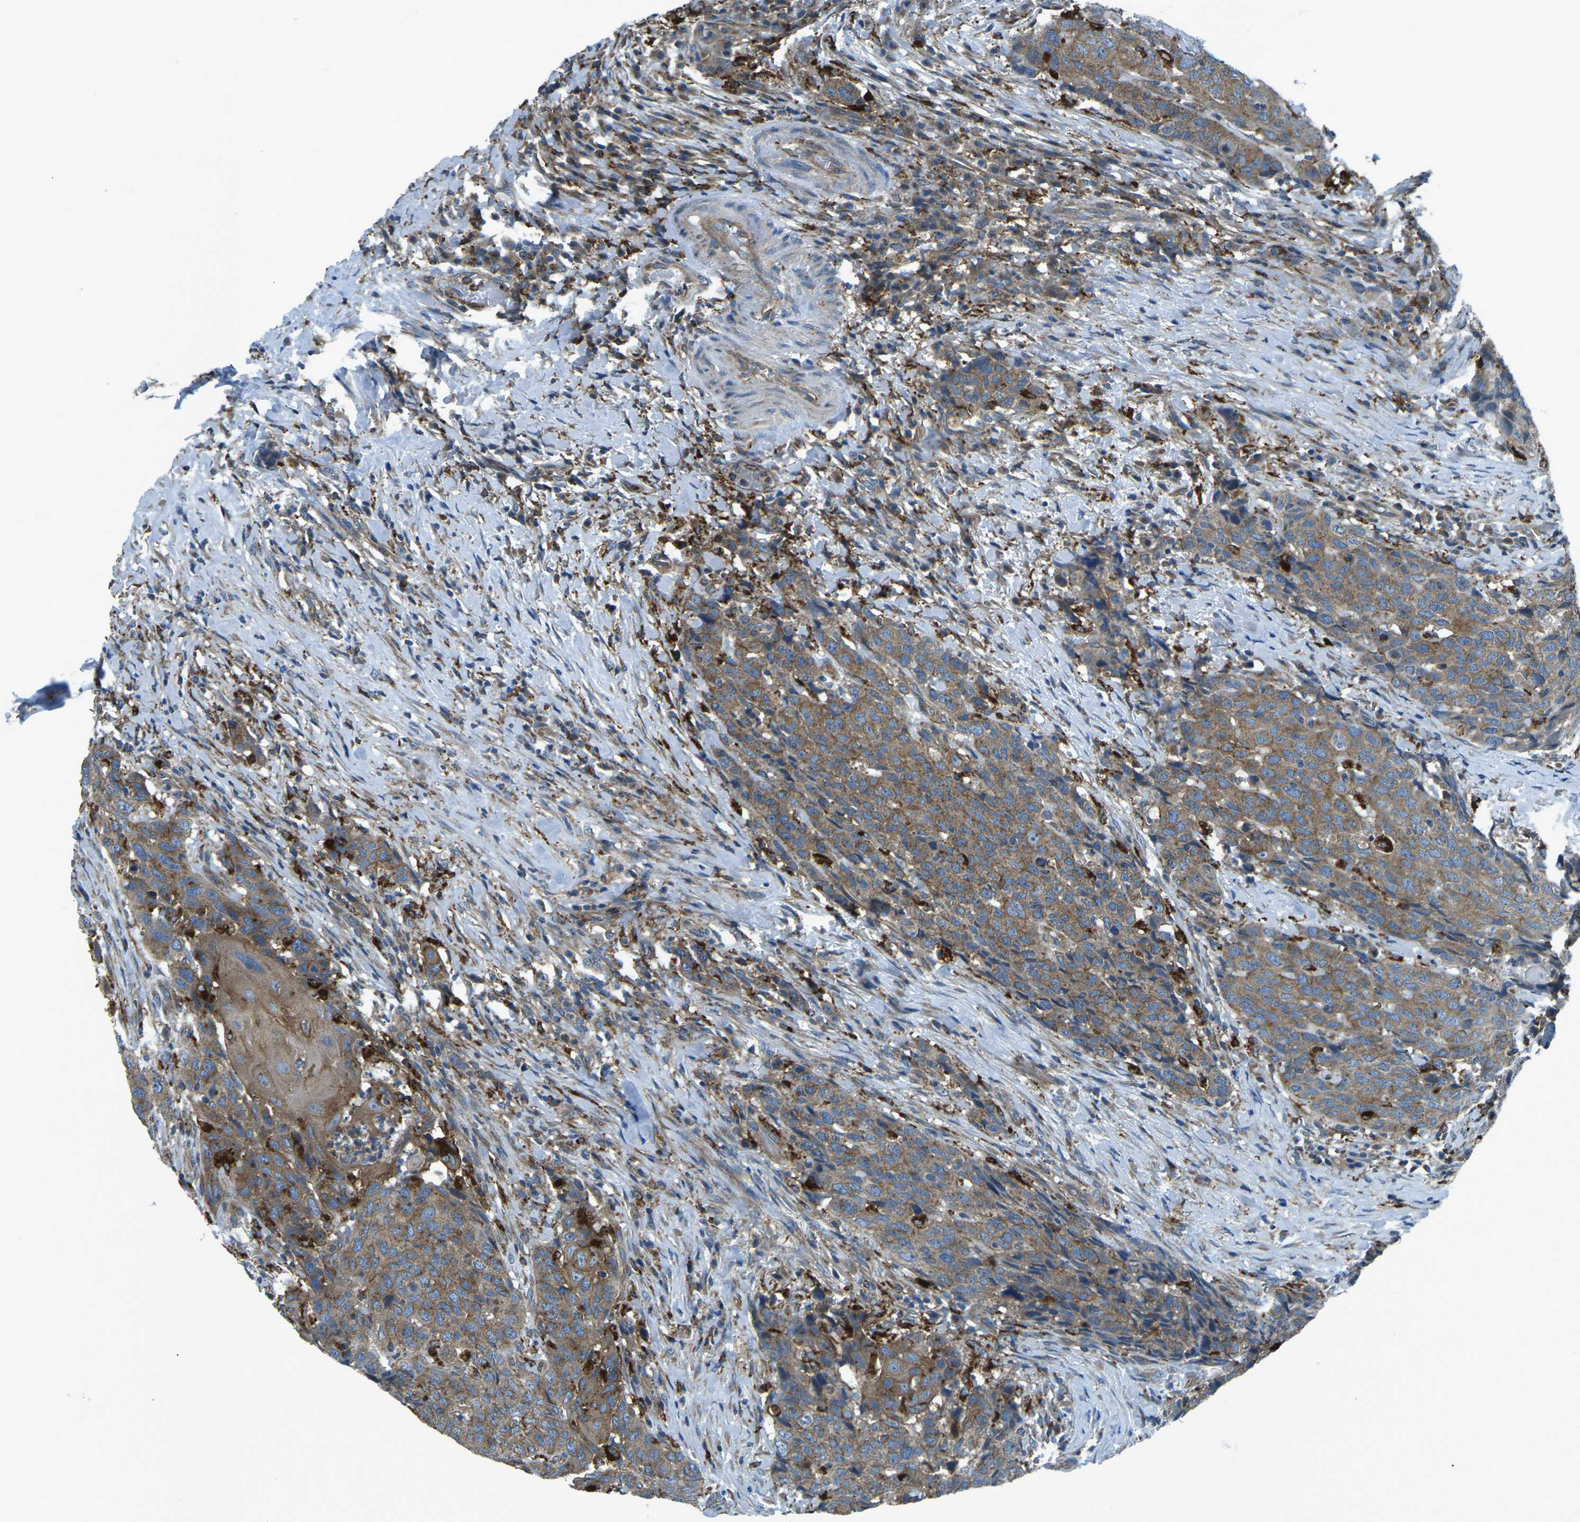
{"staining": {"intensity": "moderate", "quantity": ">75%", "location": "cytoplasmic/membranous"}, "tissue": "head and neck cancer", "cell_type": "Tumor cells", "image_type": "cancer", "snomed": [{"axis": "morphology", "description": "Squamous cell carcinoma, NOS"}, {"axis": "topography", "description": "Head-Neck"}], "caption": "High-power microscopy captured an IHC photomicrograph of head and neck cancer (squamous cell carcinoma), revealing moderate cytoplasmic/membranous expression in approximately >75% of tumor cells.", "gene": "CDK17", "patient": {"sex": "male", "age": 66}}